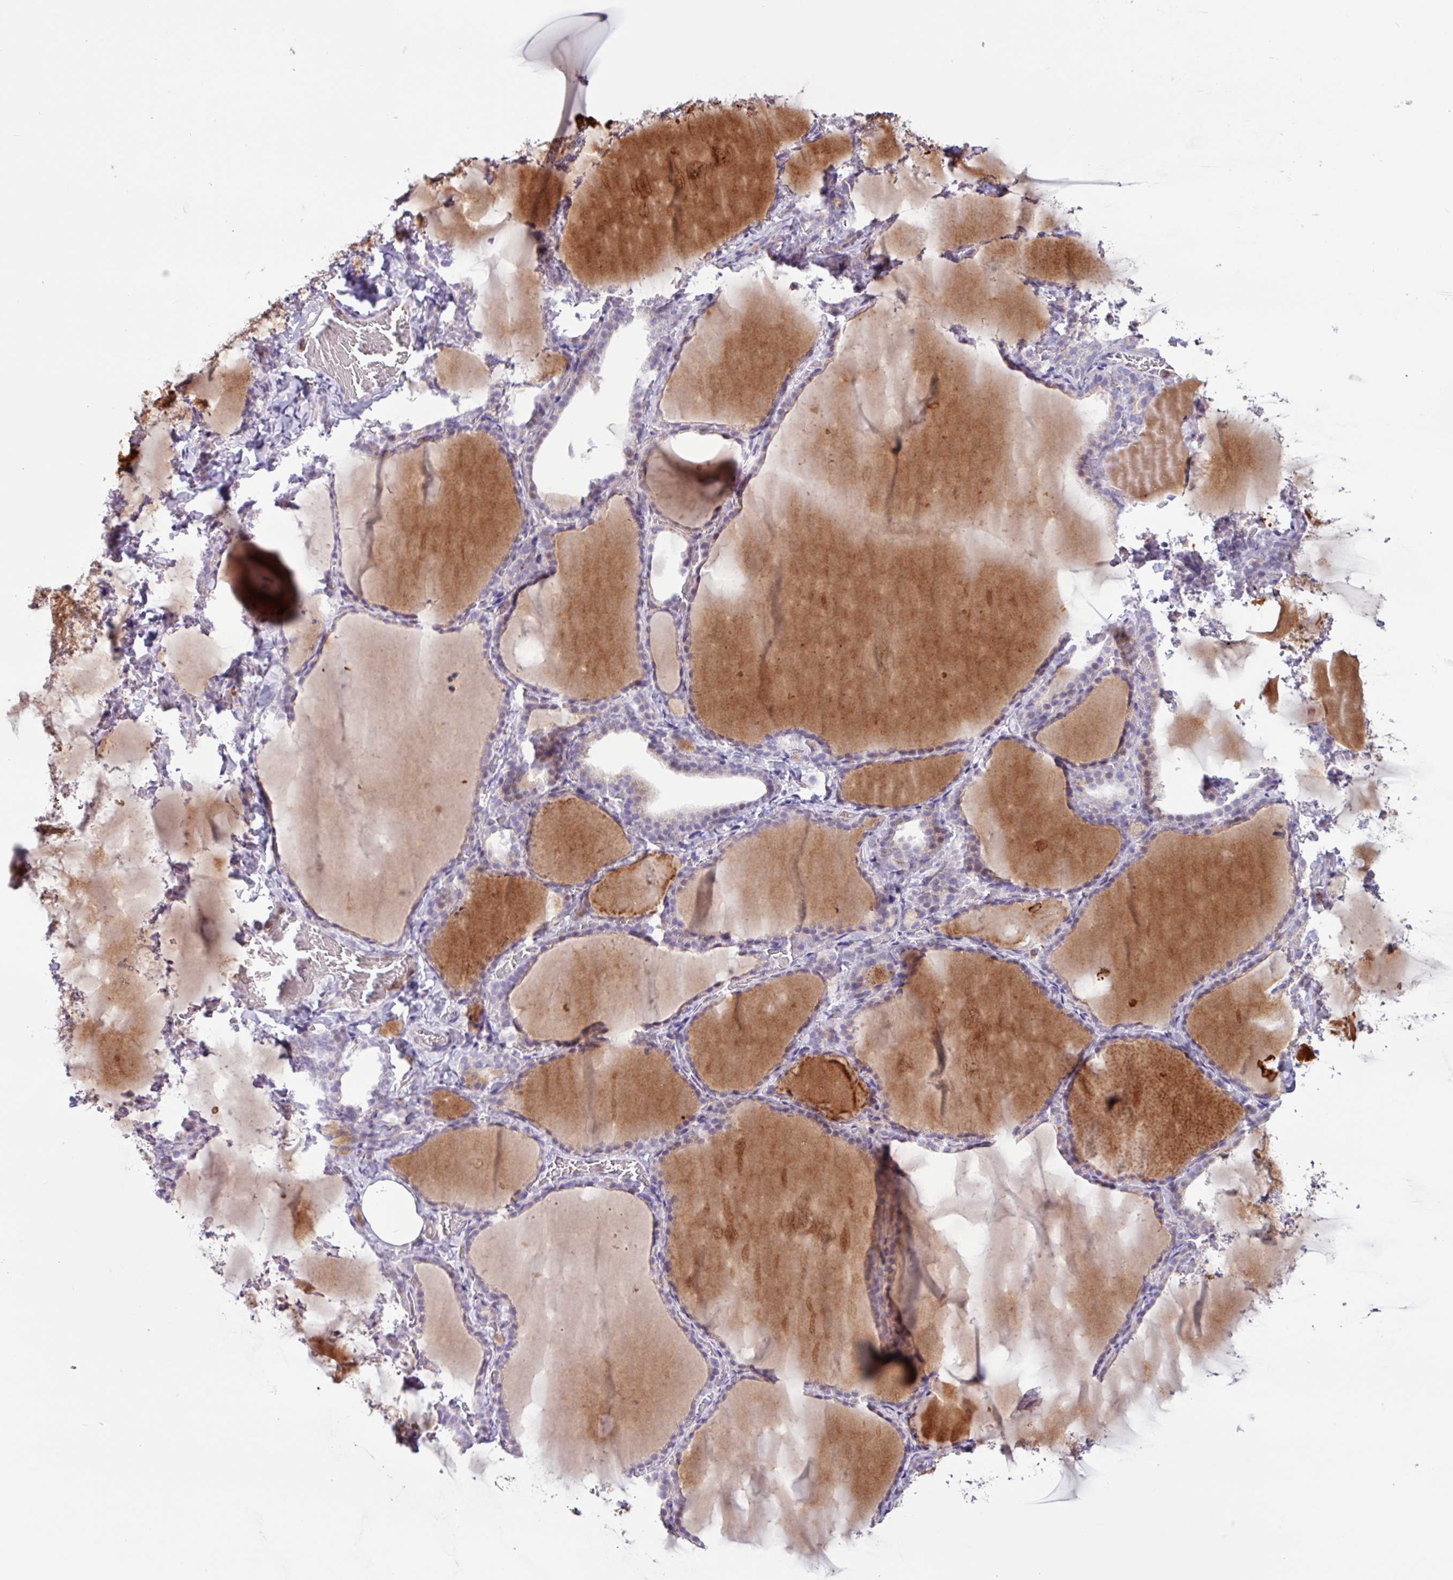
{"staining": {"intensity": "negative", "quantity": "none", "location": "none"}, "tissue": "thyroid gland", "cell_type": "Glandular cells", "image_type": "normal", "snomed": [{"axis": "morphology", "description": "Normal tissue, NOS"}, {"axis": "topography", "description": "Thyroid gland"}], "caption": "Unremarkable thyroid gland was stained to show a protein in brown. There is no significant positivity in glandular cells.", "gene": "ACTR3B", "patient": {"sex": "female", "age": 22}}